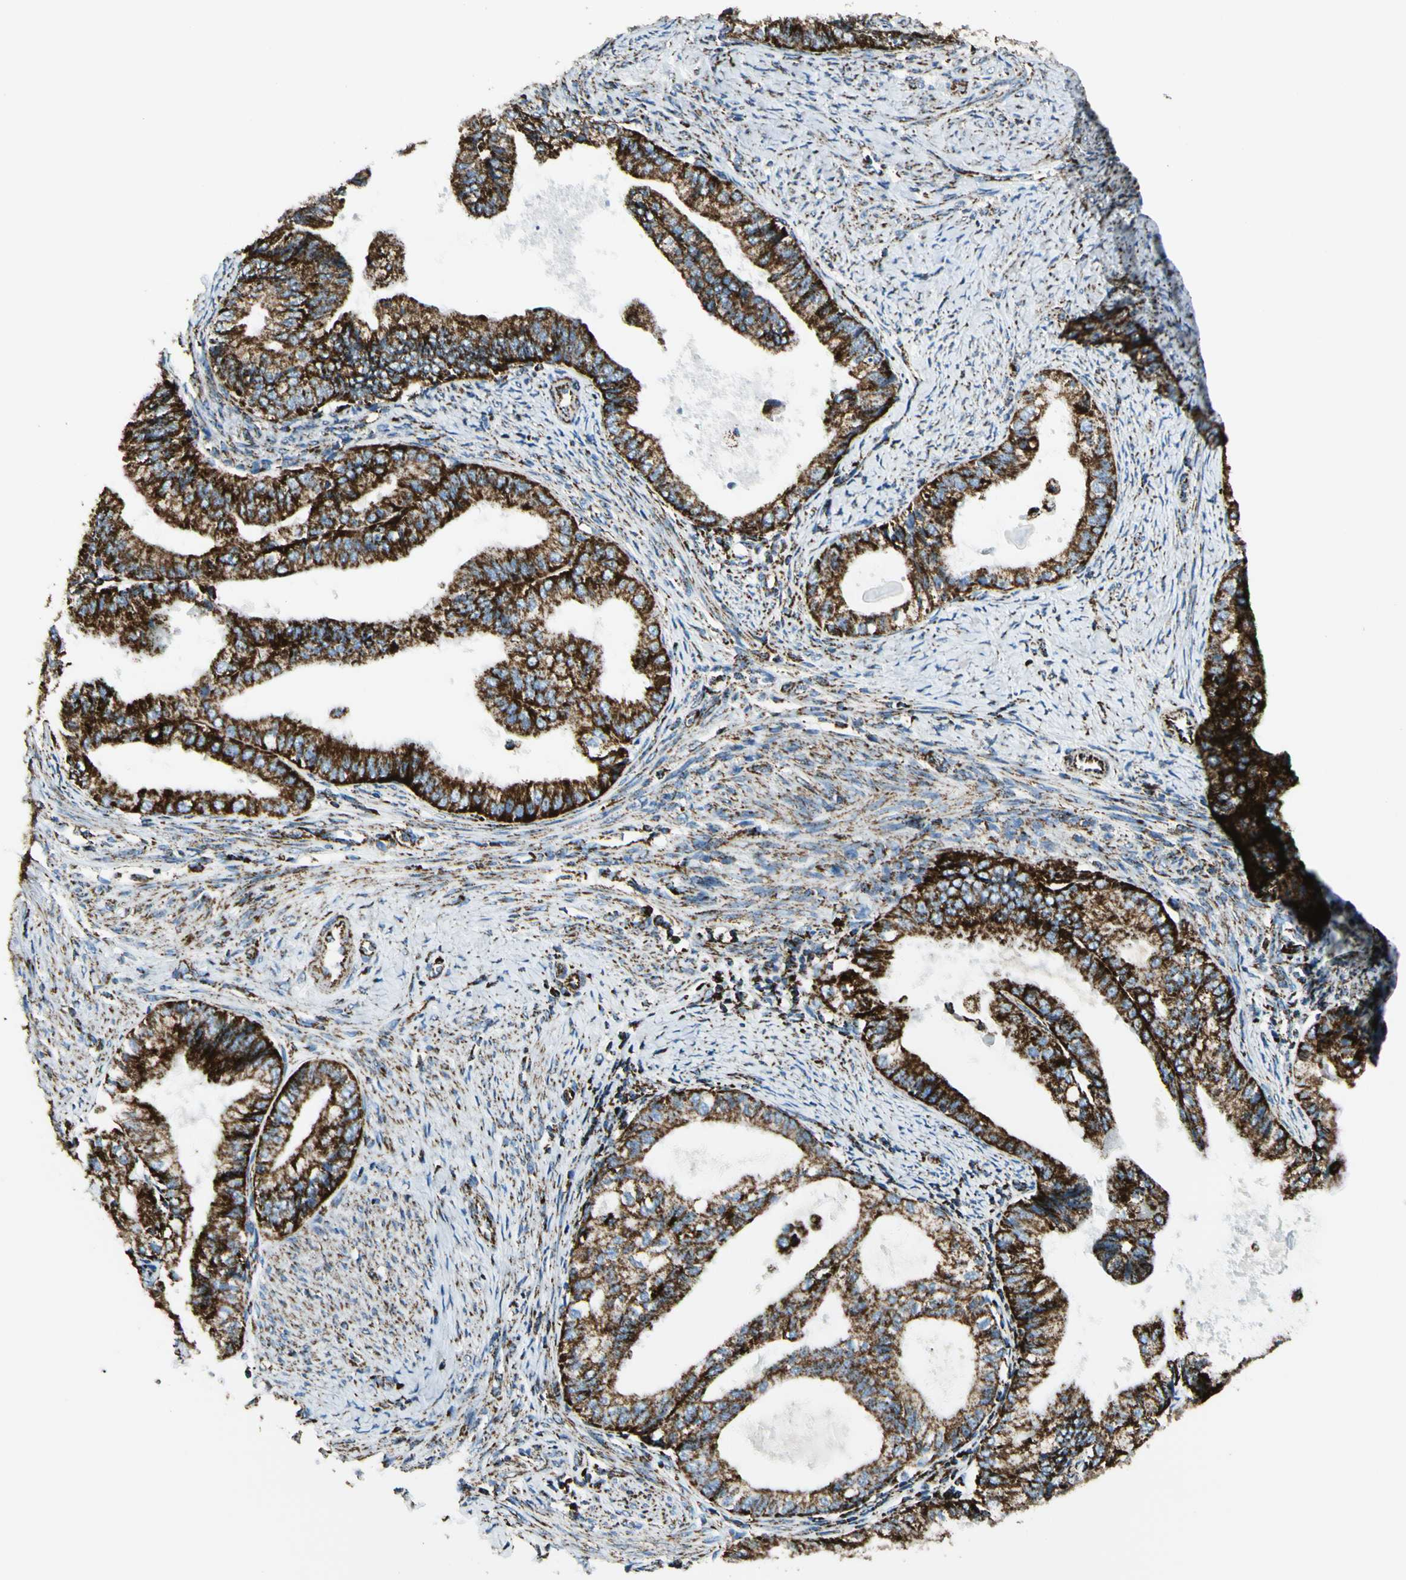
{"staining": {"intensity": "strong", "quantity": ">75%", "location": "cytoplasmic/membranous"}, "tissue": "endometrial cancer", "cell_type": "Tumor cells", "image_type": "cancer", "snomed": [{"axis": "morphology", "description": "Adenocarcinoma, NOS"}, {"axis": "topography", "description": "Endometrium"}], "caption": "The photomicrograph reveals staining of endometrial adenocarcinoma, revealing strong cytoplasmic/membranous protein positivity (brown color) within tumor cells.", "gene": "ME2", "patient": {"sex": "female", "age": 86}}